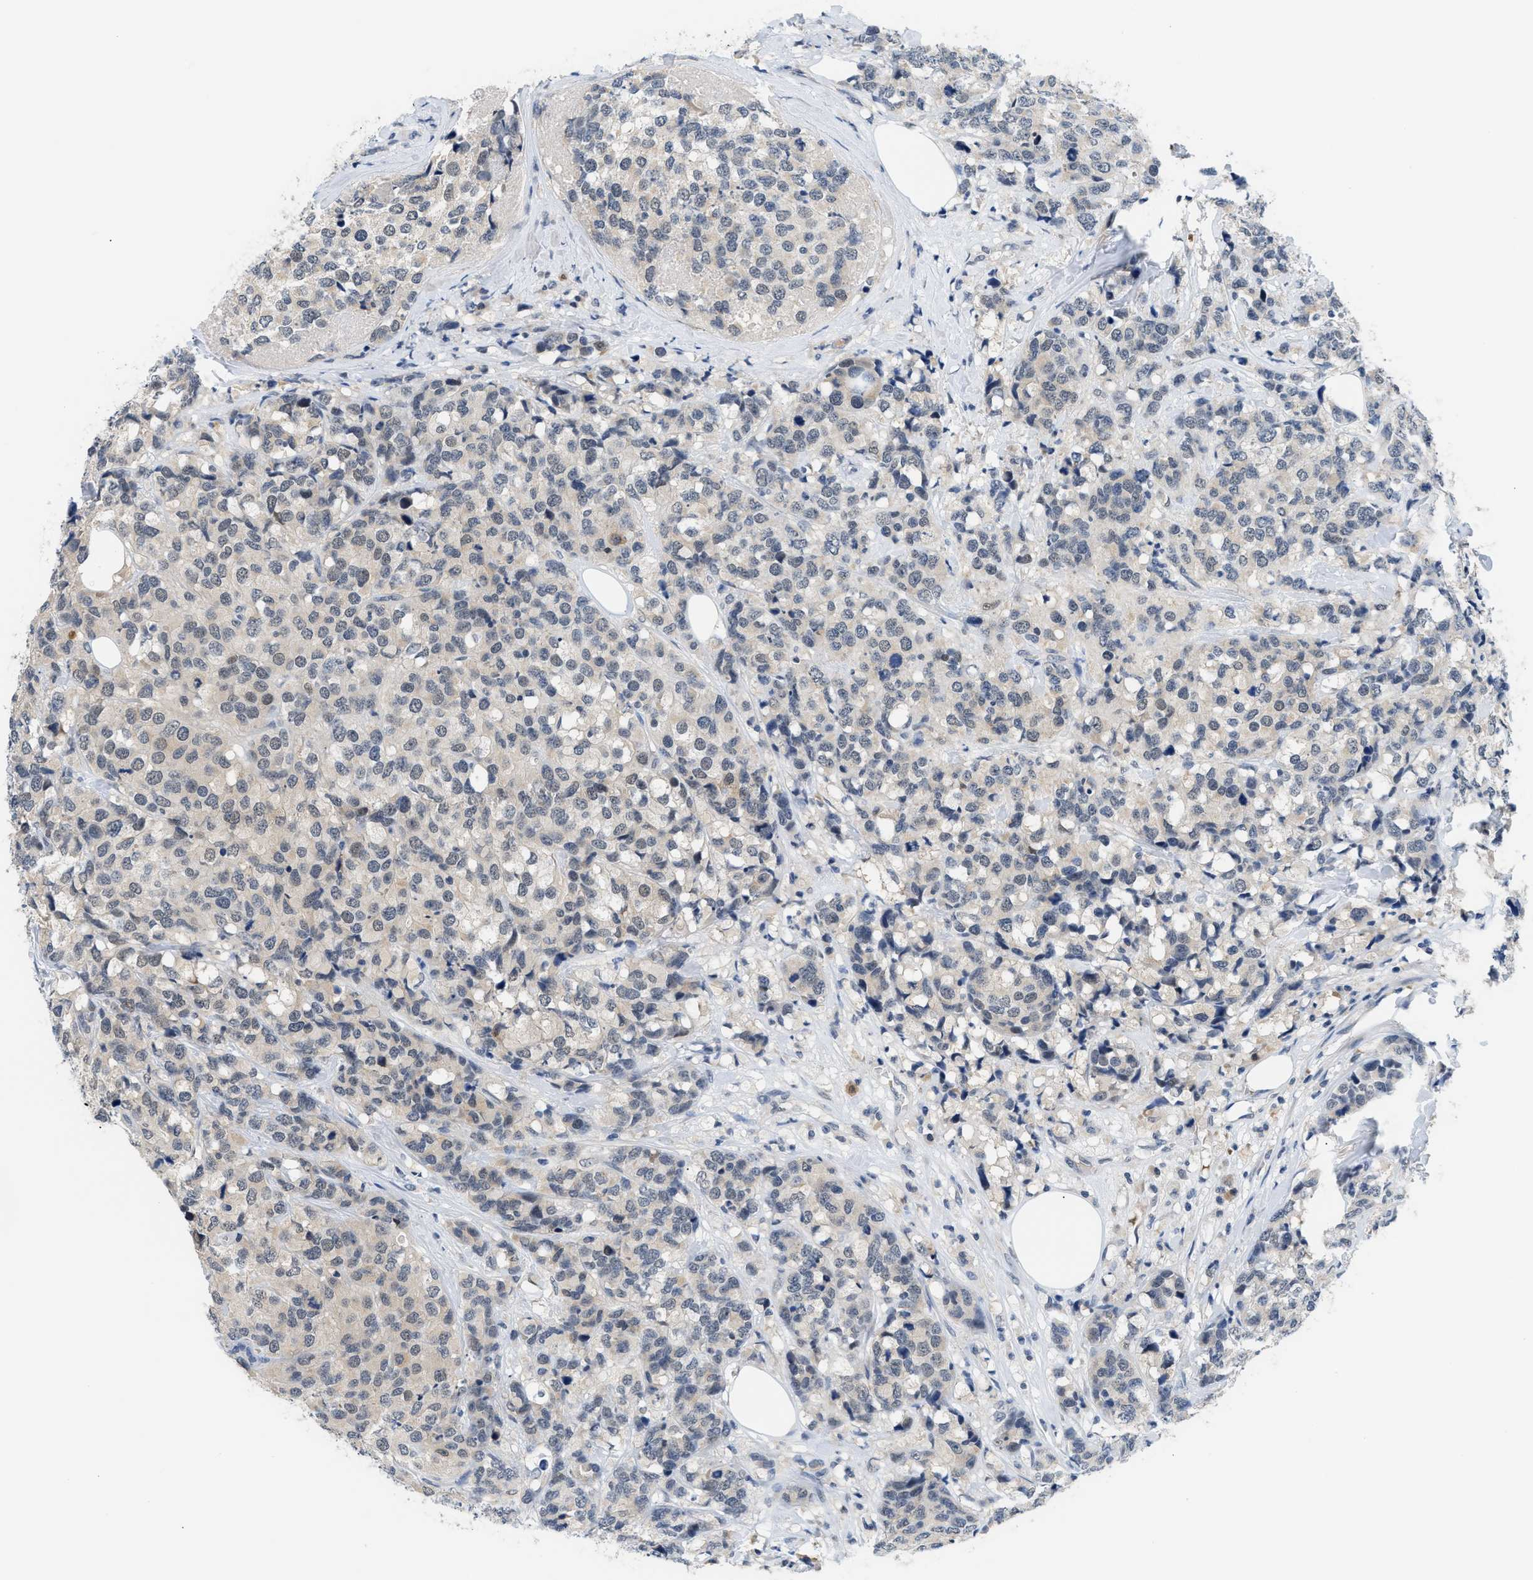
{"staining": {"intensity": "weak", "quantity": "<25%", "location": "cytoplasmic/membranous"}, "tissue": "breast cancer", "cell_type": "Tumor cells", "image_type": "cancer", "snomed": [{"axis": "morphology", "description": "Lobular carcinoma"}, {"axis": "topography", "description": "Breast"}], "caption": "Immunohistochemical staining of human breast cancer demonstrates no significant staining in tumor cells. The staining was performed using DAB to visualize the protein expression in brown, while the nuclei were stained in blue with hematoxylin (Magnification: 20x).", "gene": "PSAT1", "patient": {"sex": "female", "age": 59}}